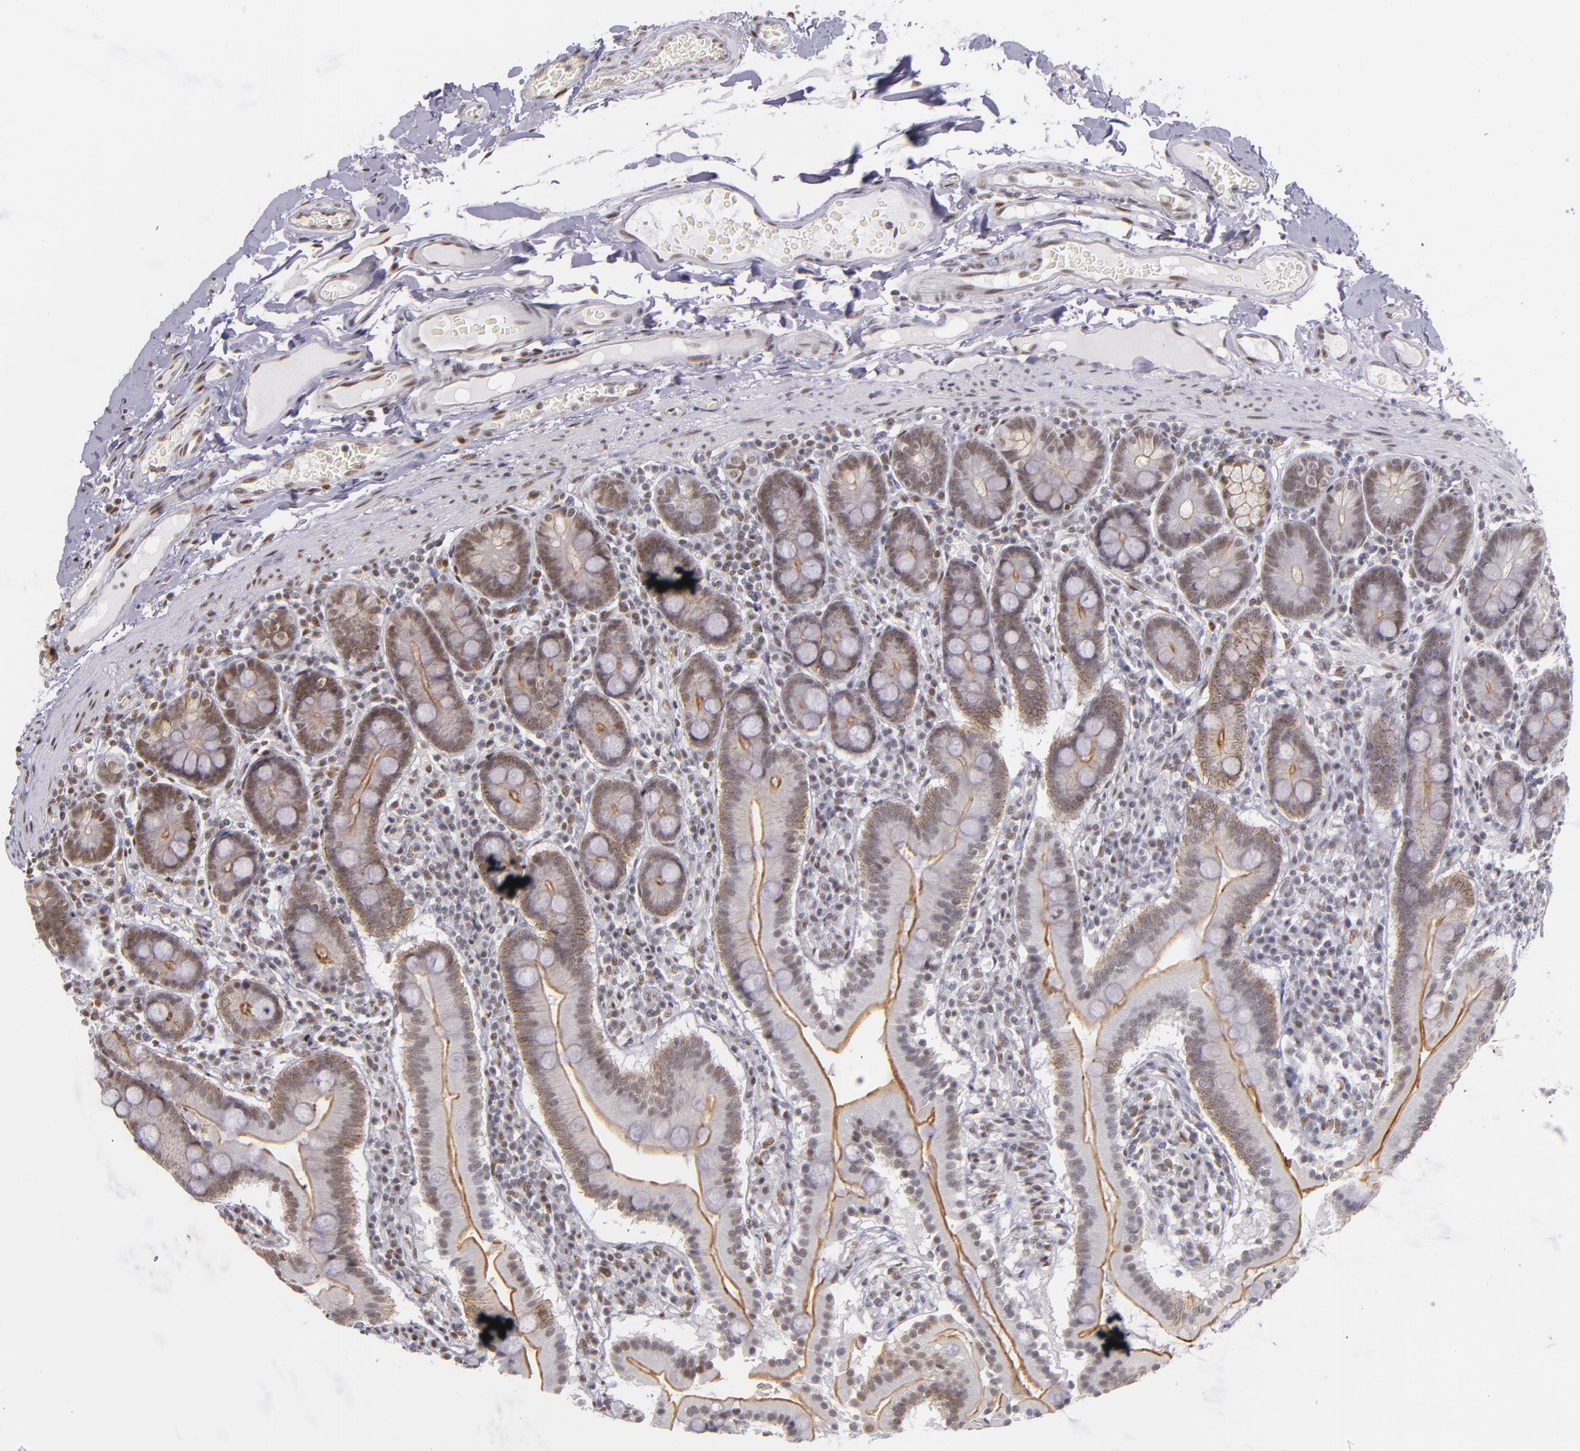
{"staining": {"intensity": "weak", "quantity": "25%-75%", "location": "cytoplasmic/membranous,nuclear"}, "tissue": "duodenum", "cell_type": "Glandular cells", "image_type": "normal", "snomed": [{"axis": "morphology", "description": "Normal tissue, NOS"}, {"axis": "topography", "description": "Duodenum"}], "caption": "Human duodenum stained for a protein (brown) reveals weak cytoplasmic/membranous,nuclear positive staining in approximately 25%-75% of glandular cells.", "gene": "NCOR2", "patient": {"sex": "male", "age": 50}}